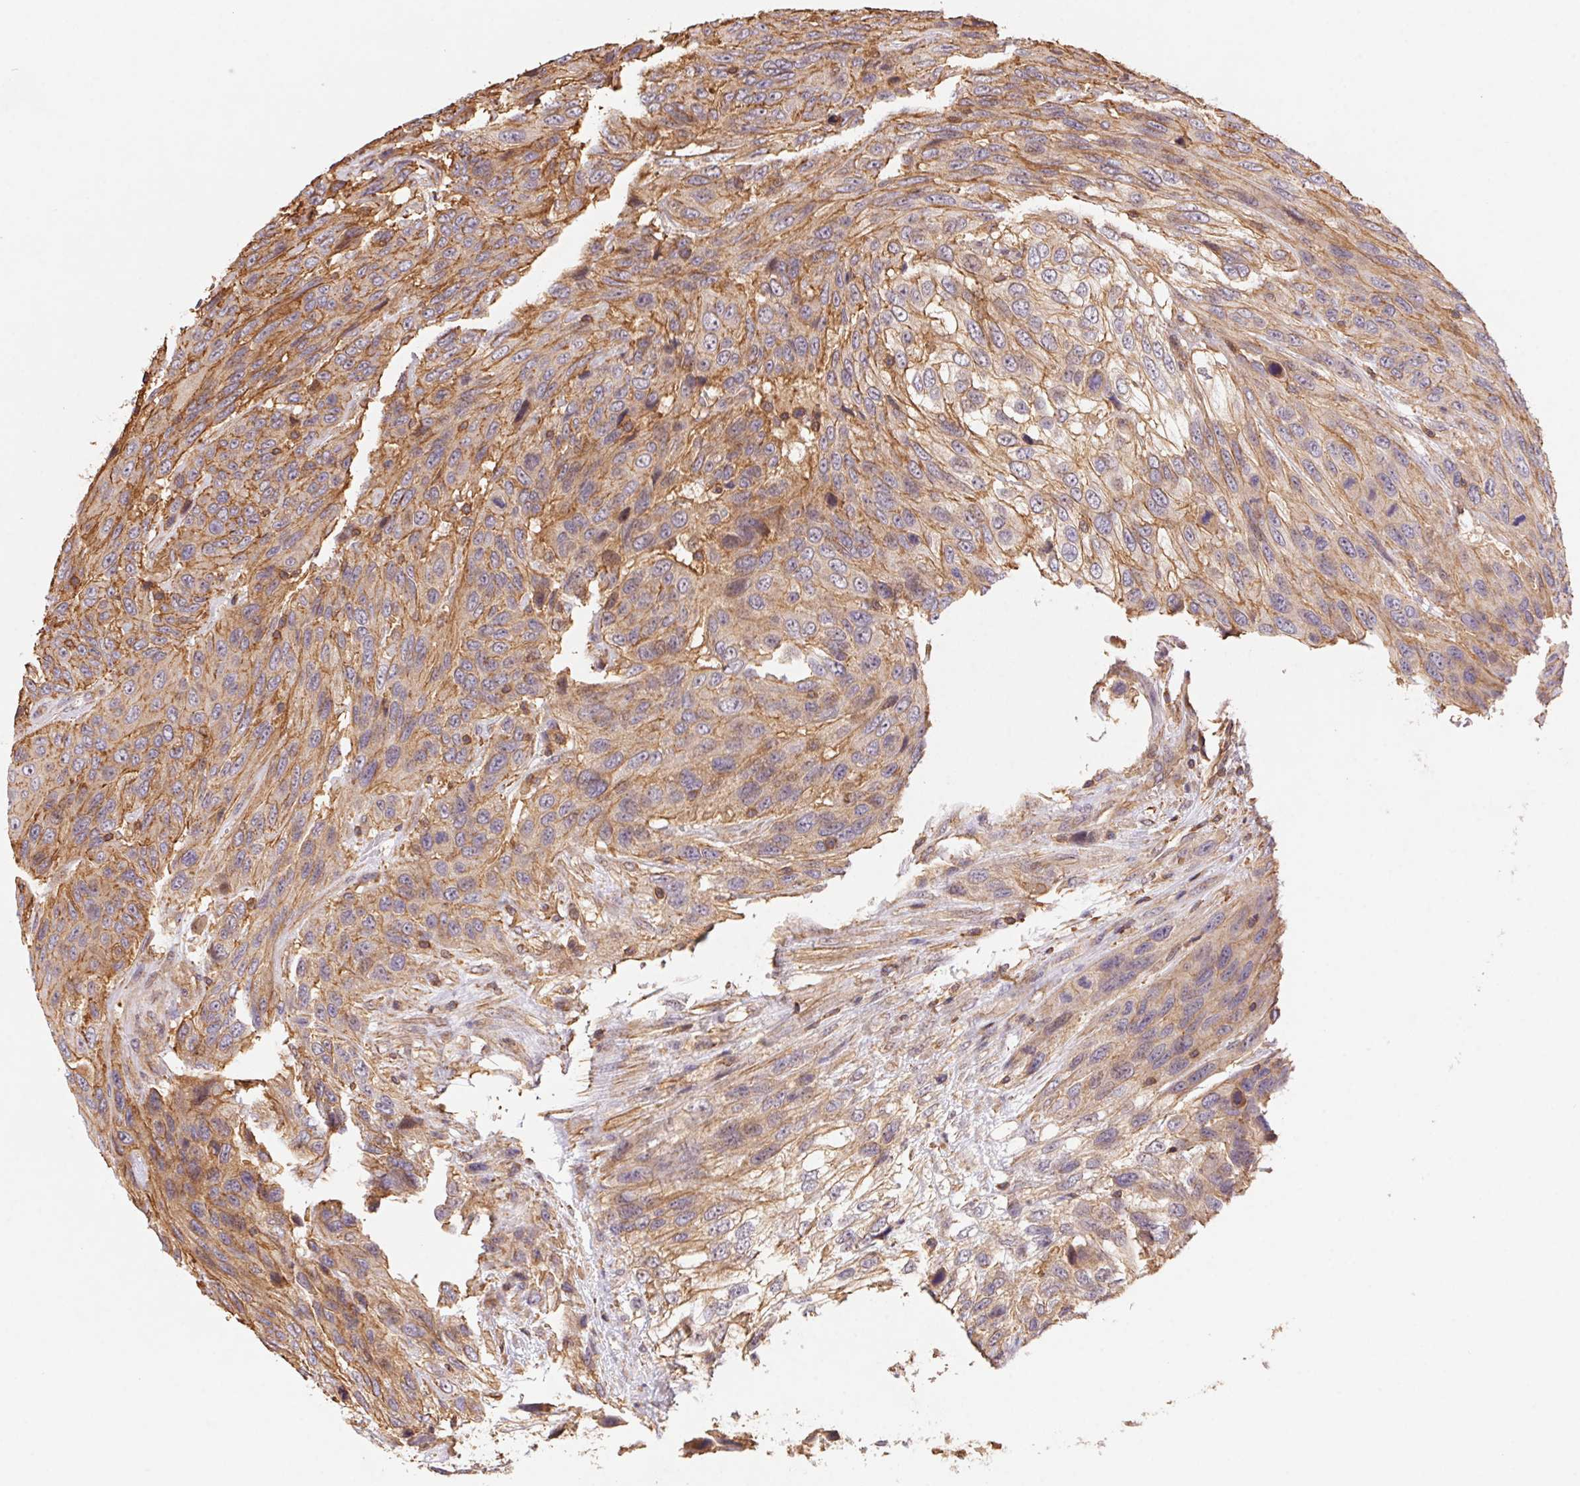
{"staining": {"intensity": "moderate", "quantity": "25%-75%", "location": "cytoplasmic/membranous"}, "tissue": "urothelial cancer", "cell_type": "Tumor cells", "image_type": "cancer", "snomed": [{"axis": "morphology", "description": "Urothelial carcinoma, High grade"}, {"axis": "topography", "description": "Urinary bladder"}], "caption": "Immunohistochemistry (IHC) photomicrograph of neoplastic tissue: human urothelial cancer stained using immunohistochemistry (IHC) displays medium levels of moderate protein expression localized specifically in the cytoplasmic/membranous of tumor cells, appearing as a cytoplasmic/membranous brown color.", "gene": "ATG10", "patient": {"sex": "female", "age": 70}}